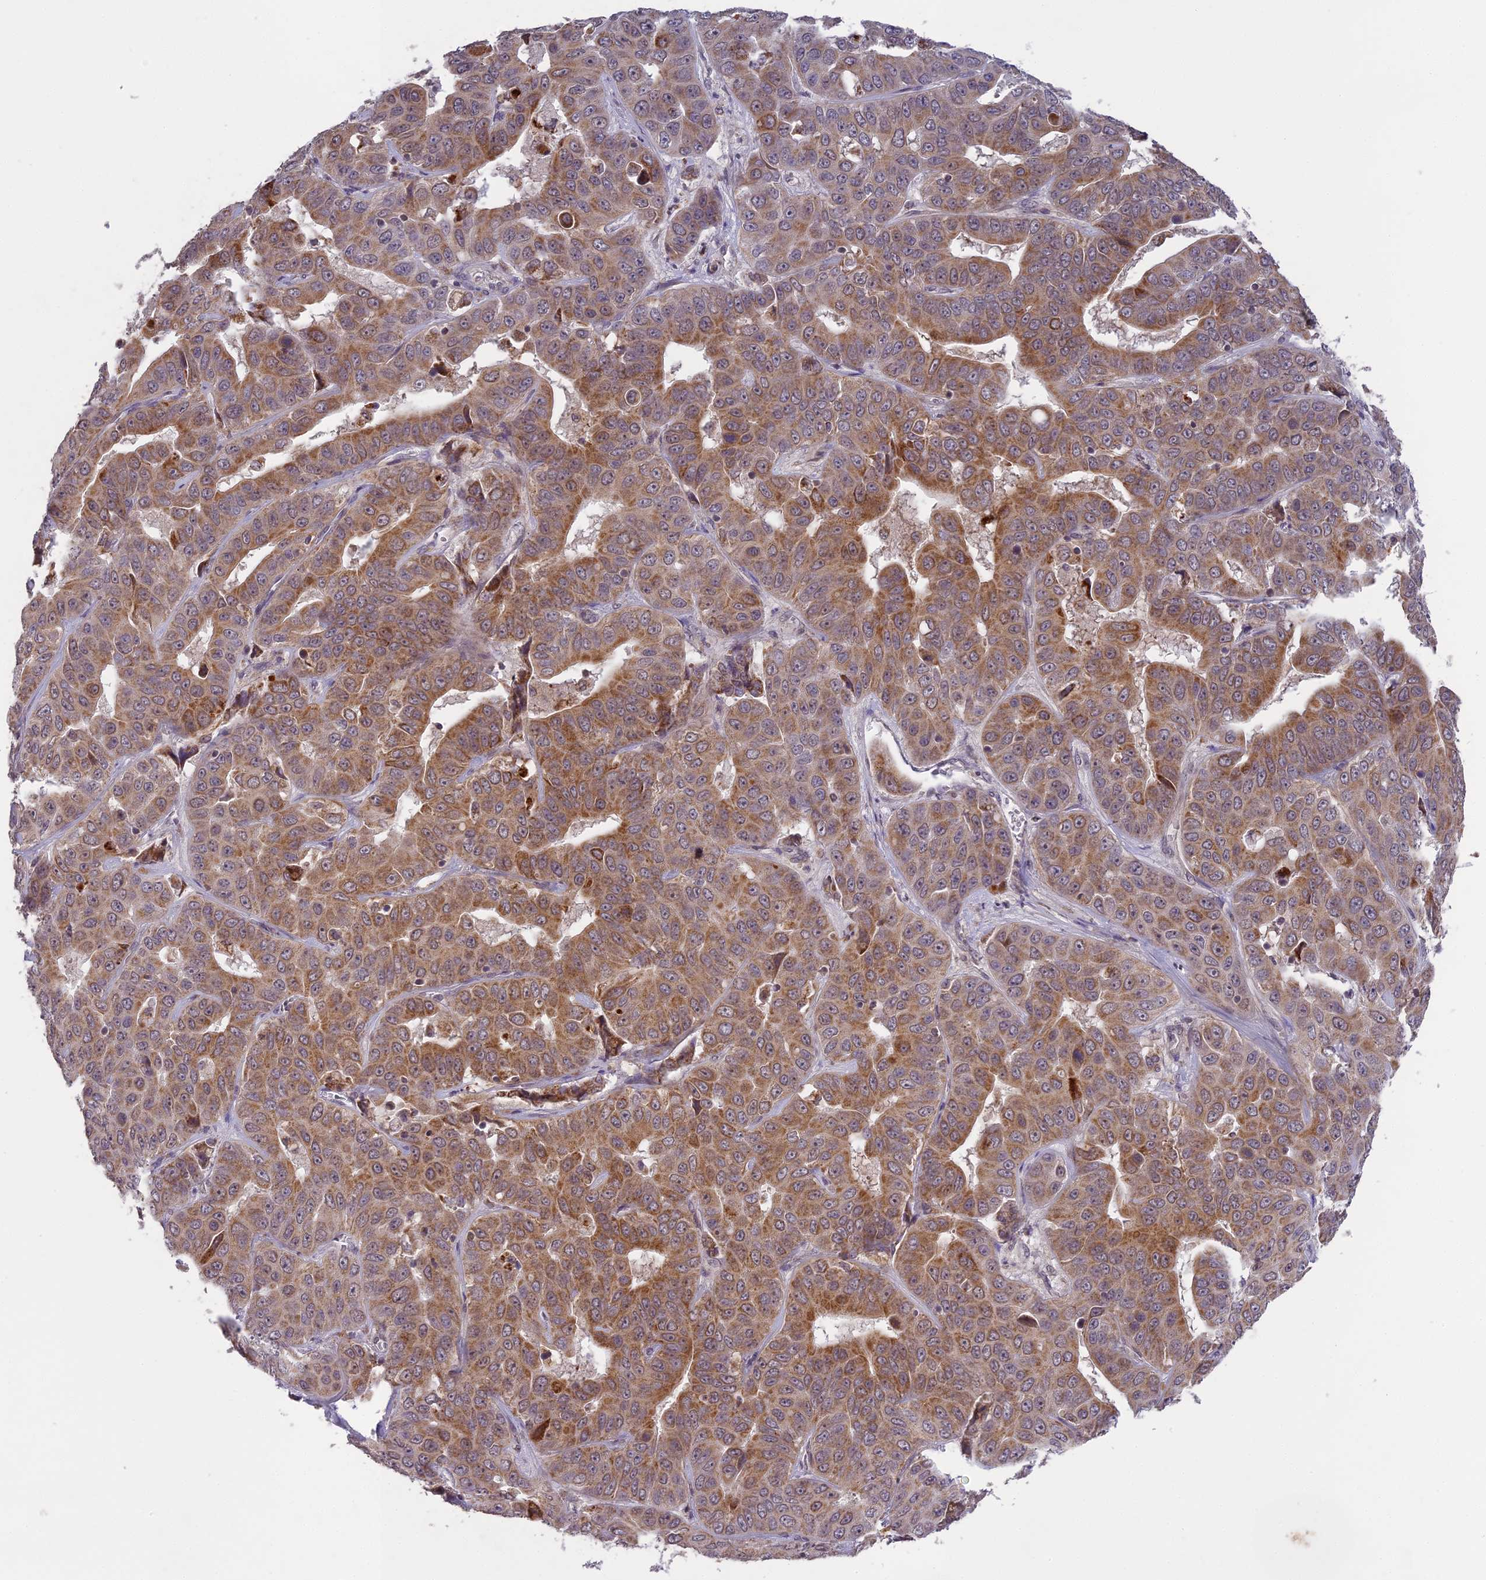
{"staining": {"intensity": "moderate", "quantity": ">75%", "location": "cytoplasmic/membranous"}, "tissue": "liver cancer", "cell_type": "Tumor cells", "image_type": "cancer", "snomed": [{"axis": "morphology", "description": "Cholangiocarcinoma"}, {"axis": "topography", "description": "Liver"}], "caption": "Immunohistochemical staining of liver cancer (cholangiocarcinoma) demonstrates medium levels of moderate cytoplasmic/membranous staining in approximately >75% of tumor cells.", "gene": "ERG28", "patient": {"sex": "female", "age": 52}}